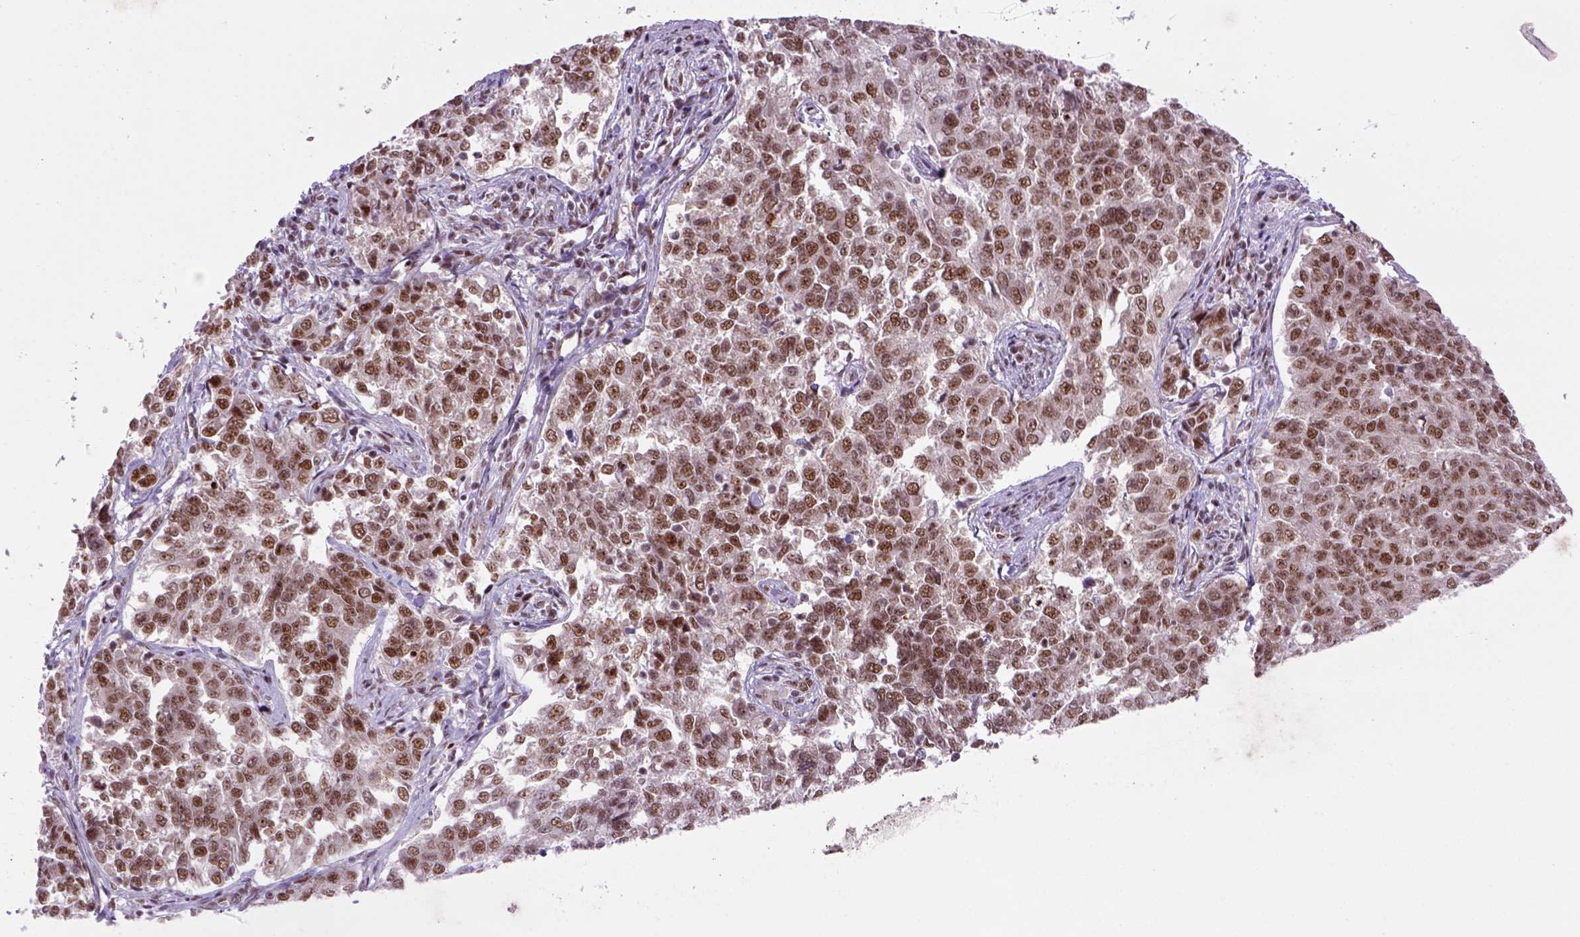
{"staining": {"intensity": "moderate", "quantity": ">75%", "location": "nuclear"}, "tissue": "endometrial cancer", "cell_type": "Tumor cells", "image_type": "cancer", "snomed": [{"axis": "morphology", "description": "Adenocarcinoma, NOS"}, {"axis": "topography", "description": "Endometrium"}], "caption": "Protein expression analysis of endometrial cancer (adenocarcinoma) displays moderate nuclear staining in about >75% of tumor cells.", "gene": "NSMCE2", "patient": {"sex": "female", "age": 43}}